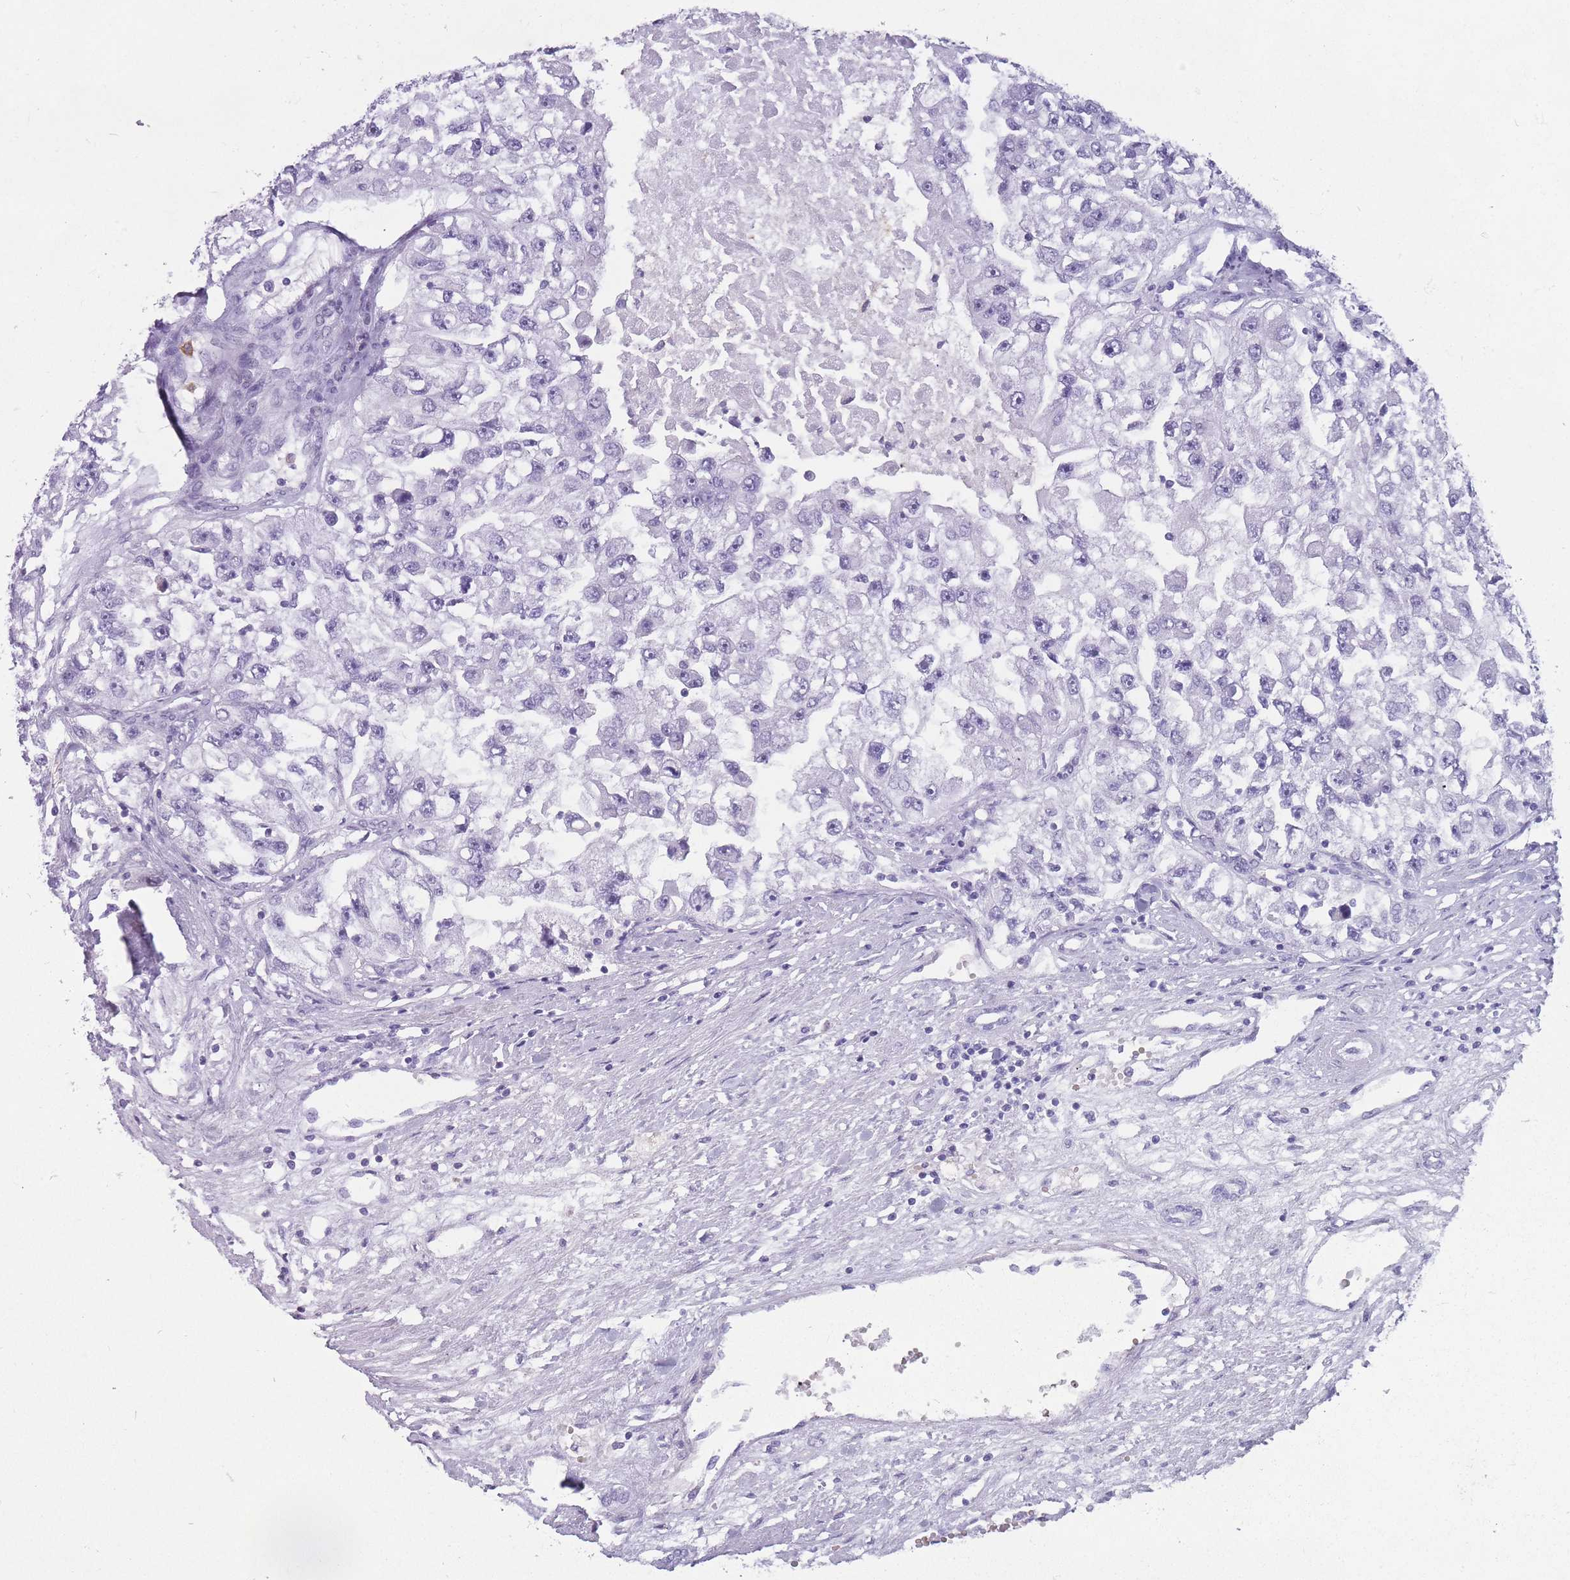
{"staining": {"intensity": "negative", "quantity": "none", "location": "none"}, "tissue": "renal cancer", "cell_type": "Tumor cells", "image_type": "cancer", "snomed": [{"axis": "morphology", "description": "Adenocarcinoma, NOS"}, {"axis": "topography", "description": "Kidney"}], "caption": "An image of renal adenocarcinoma stained for a protein demonstrates no brown staining in tumor cells.", "gene": "CR1L", "patient": {"sex": "male", "age": 63}}